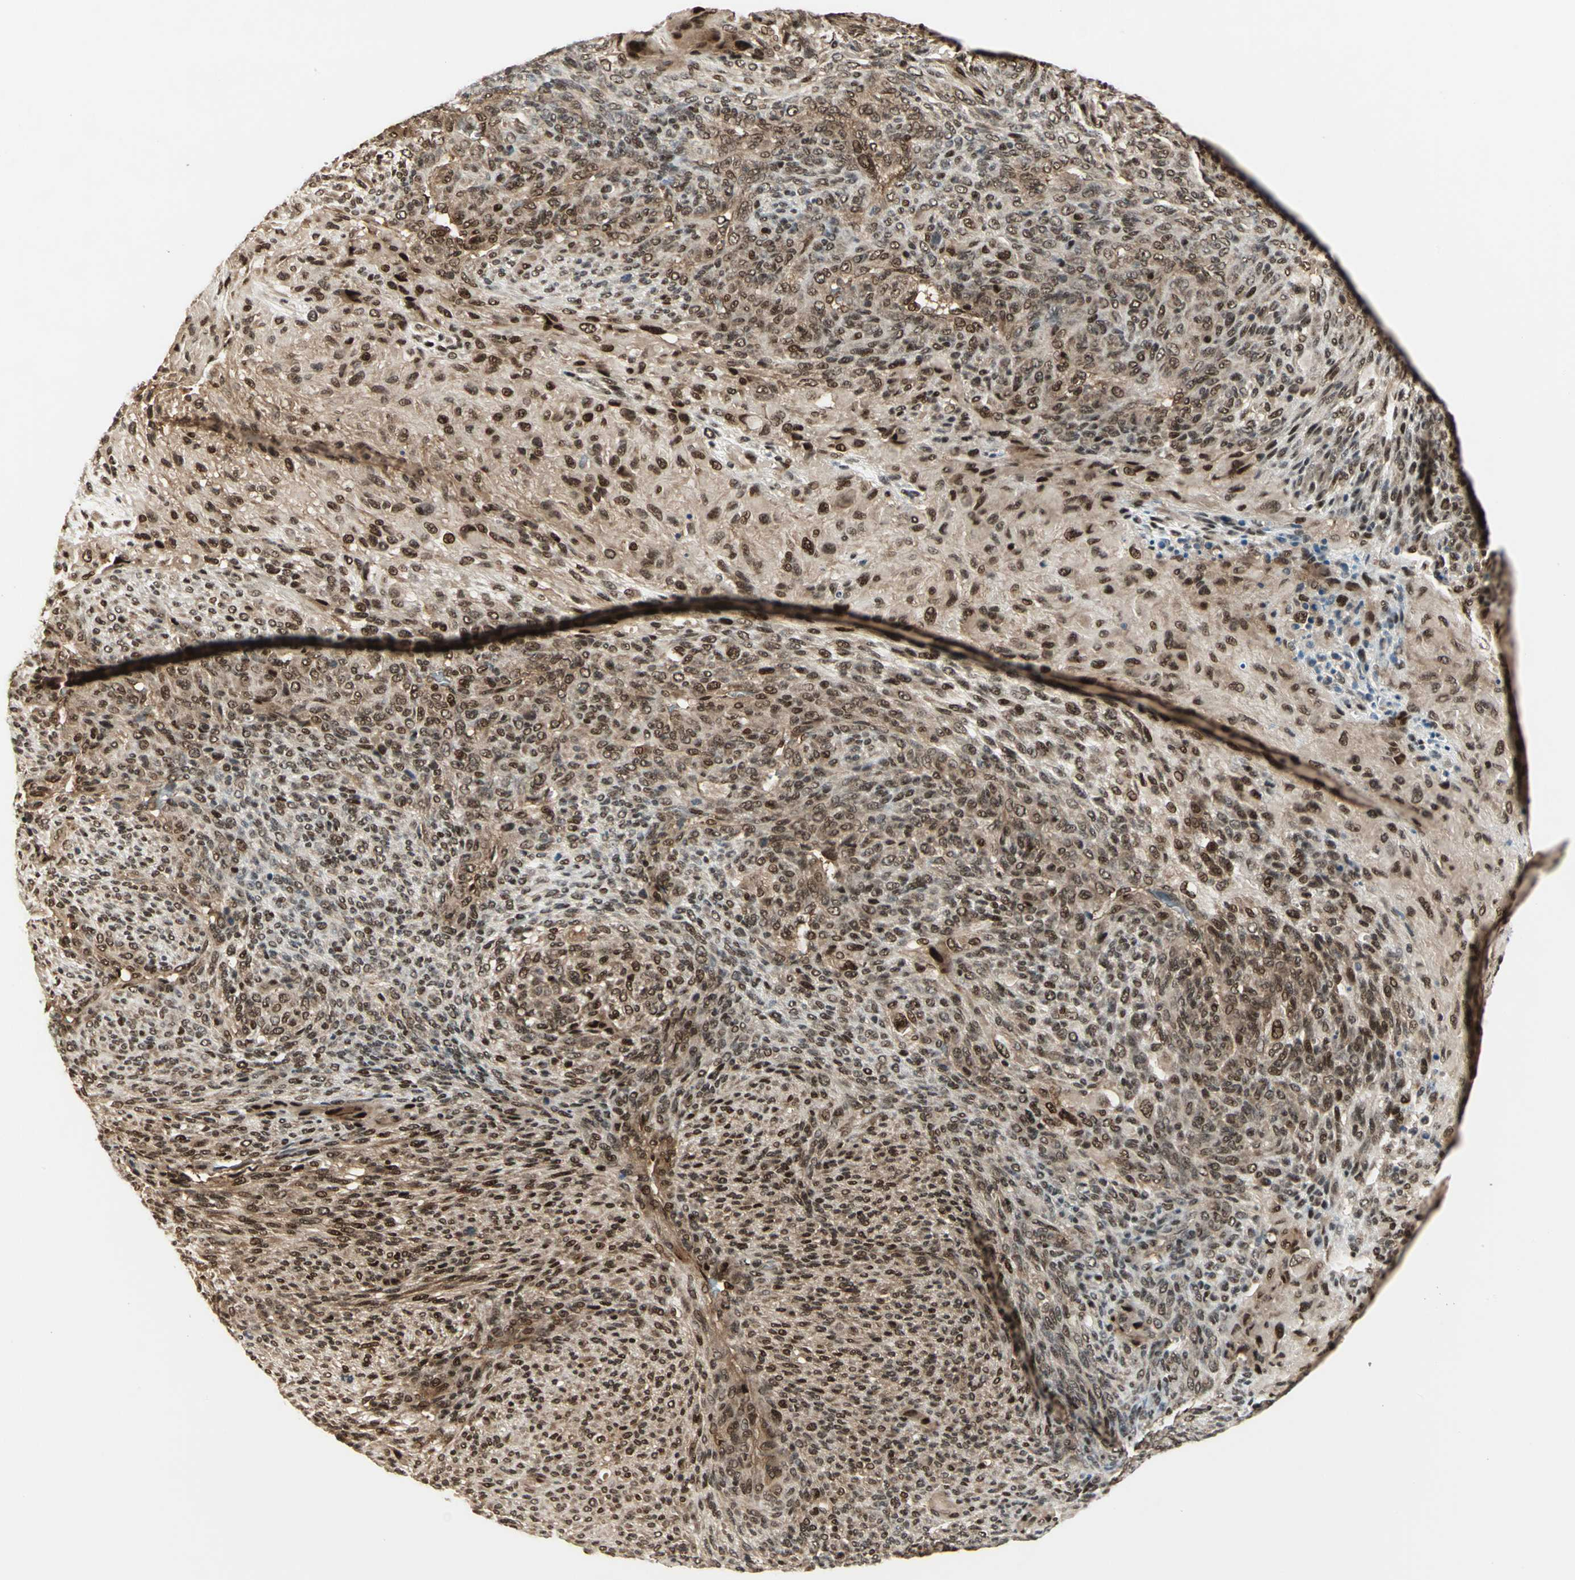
{"staining": {"intensity": "moderate", "quantity": ">75%", "location": "cytoplasmic/membranous,nuclear"}, "tissue": "glioma", "cell_type": "Tumor cells", "image_type": "cancer", "snomed": [{"axis": "morphology", "description": "Glioma, malignant, High grade"}, {"axis": "topography", "description": "Cerebral cortex"}], "caption": "A medium amount of moderate cytoplasmic/membranous and nuclear staining is present in approximately >75% of tumor cells in malignant high-grade glioma tissue.", "gene": "PSMC3", "patient": {"sex": "female", "age": 55}}